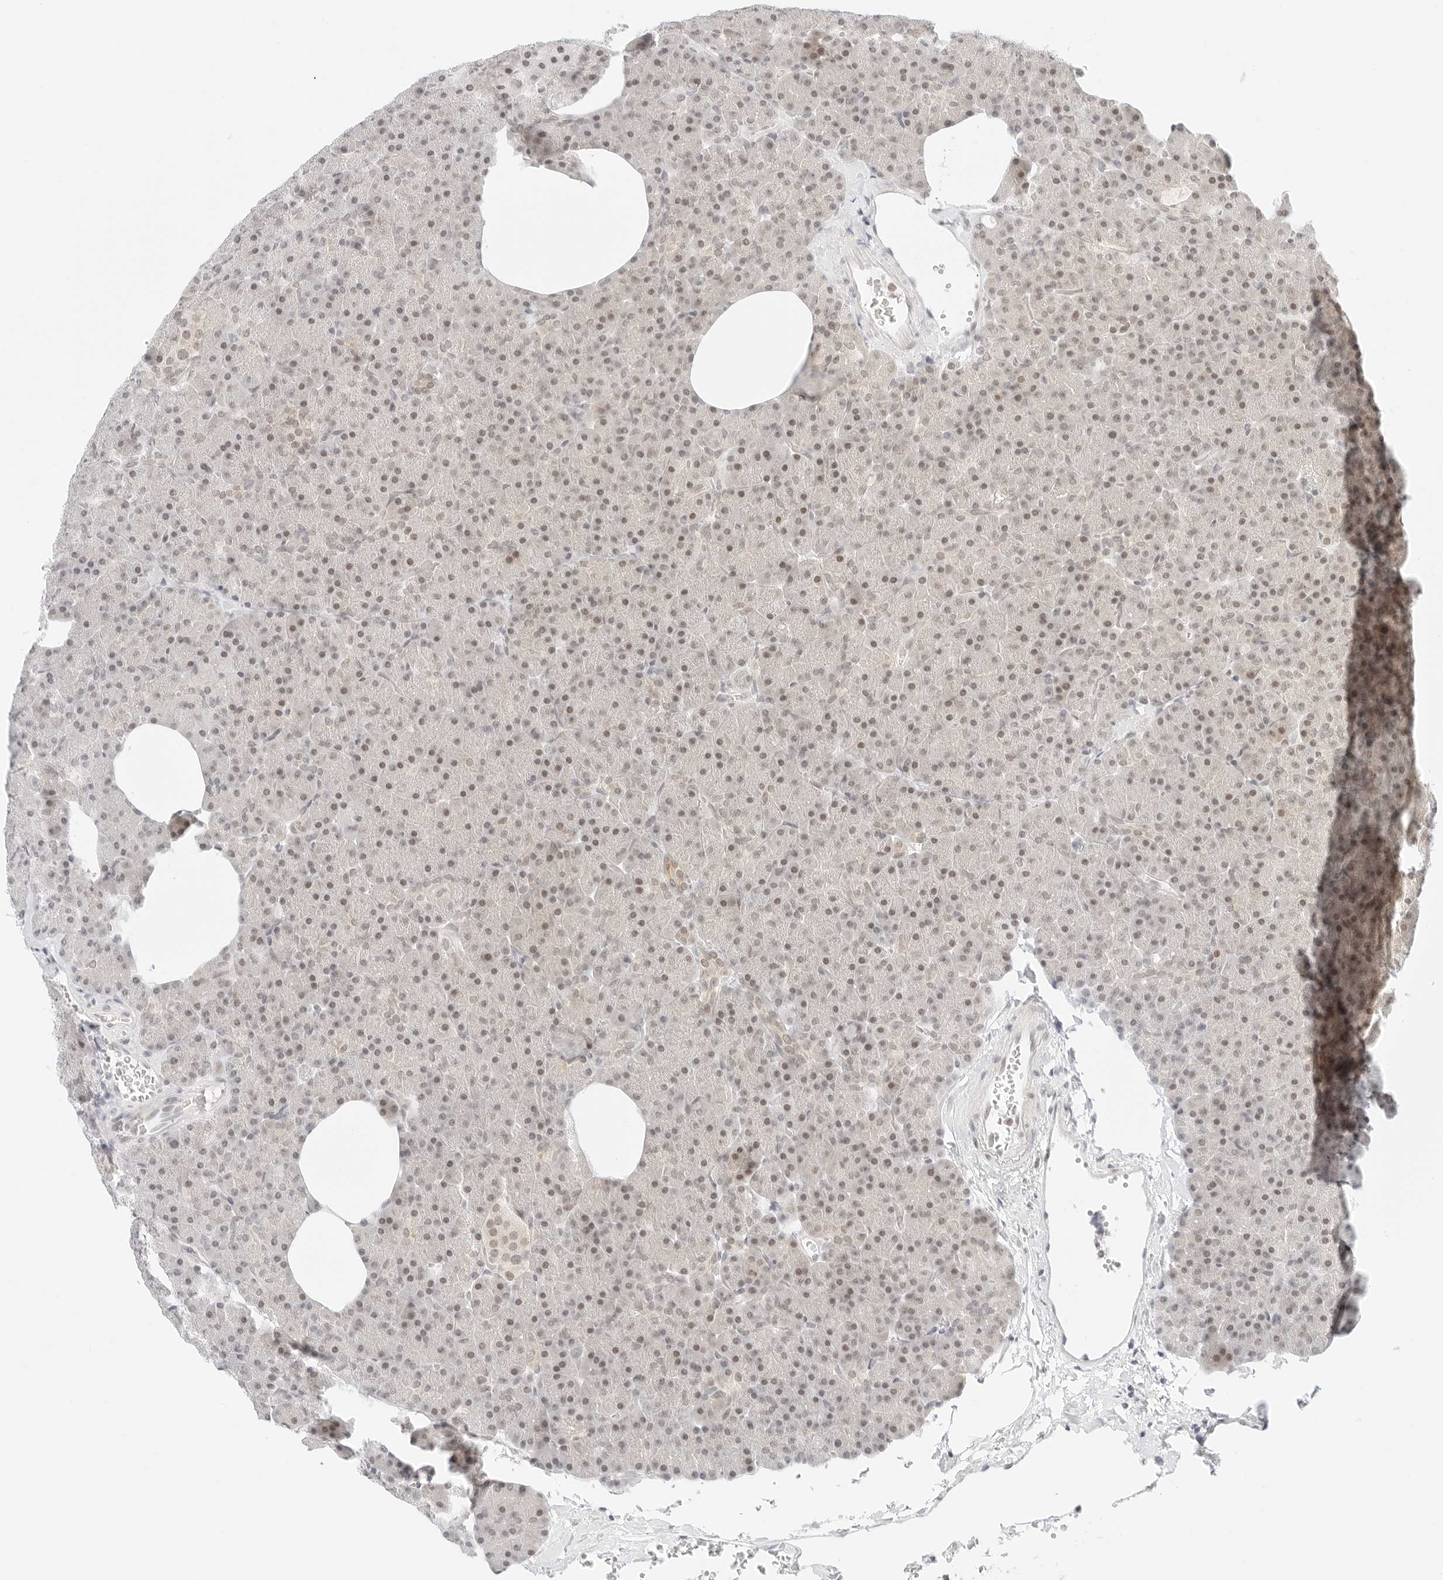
{"staining": {"intensity": "weak", "quantity": "25%-75%", "location": "cytoplasmic/membranous,nuclear"}, "tissue": "pancreas", "cell_type": "Exocrine glandular cells", "image_type": "normal", "snomed": [{"axis": "morphology", "description": "Normal tissue, NOS"}, {"axis": "morphology", "description": "Carcinoid, malignant, NOS"}, {"axis": "topography", "description": "Pancreas"}], "caption": "Approximately 25%-75% of exocrine glandular cells in benign human pancreas show weak cytoplasmic/membranous,nuclear protein positivity as visualized by brown immunohistochemical staining.", "gene": "POLR3C", "patient": {"sex": "female", "age": 35}}